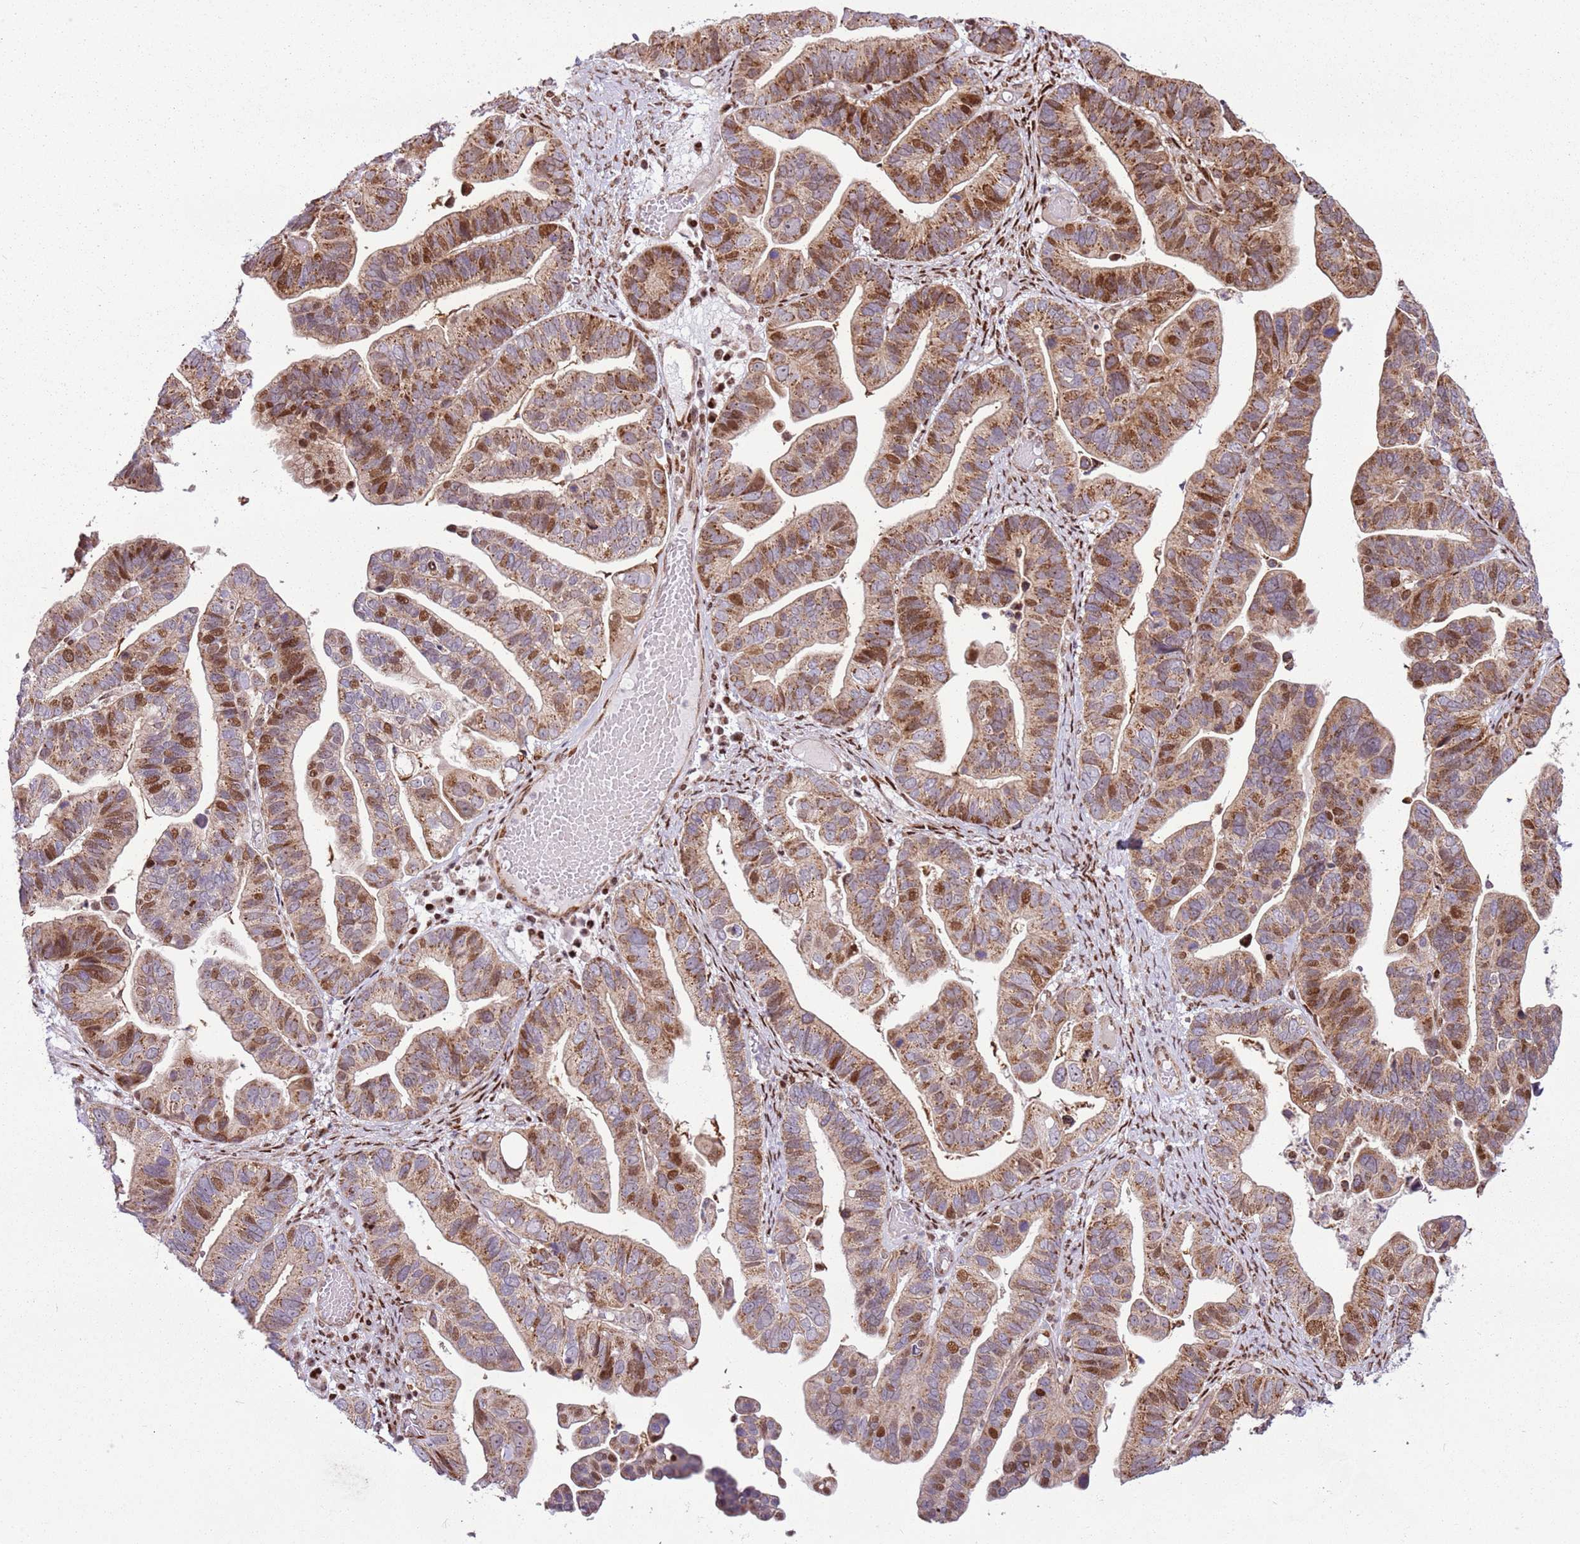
{"staining": {"intensity": "moderate", "quantity": ">75%", "location": "cytoplasmic/membranous,nuclear"}, "tissue": "ovarian cancer", "cell_type": "Tumor cells", "image_type": "cancer", "snomed": [{"axis": "morphology", "description": "Cystadenocarcinoma, serous, NOS"}, {"axis": "topography", "description": "Ovary"}], "caption": "Ovarian serous cystadenocarcinoma stained with DAB immunohistochemistry (IHC) shows medium levels of moderate cytoplasmic/membranous and nuclear expression in about >75% of tumor cells.", "gene": "PCTP", "patient": {"sex": "female", "age": 56}}